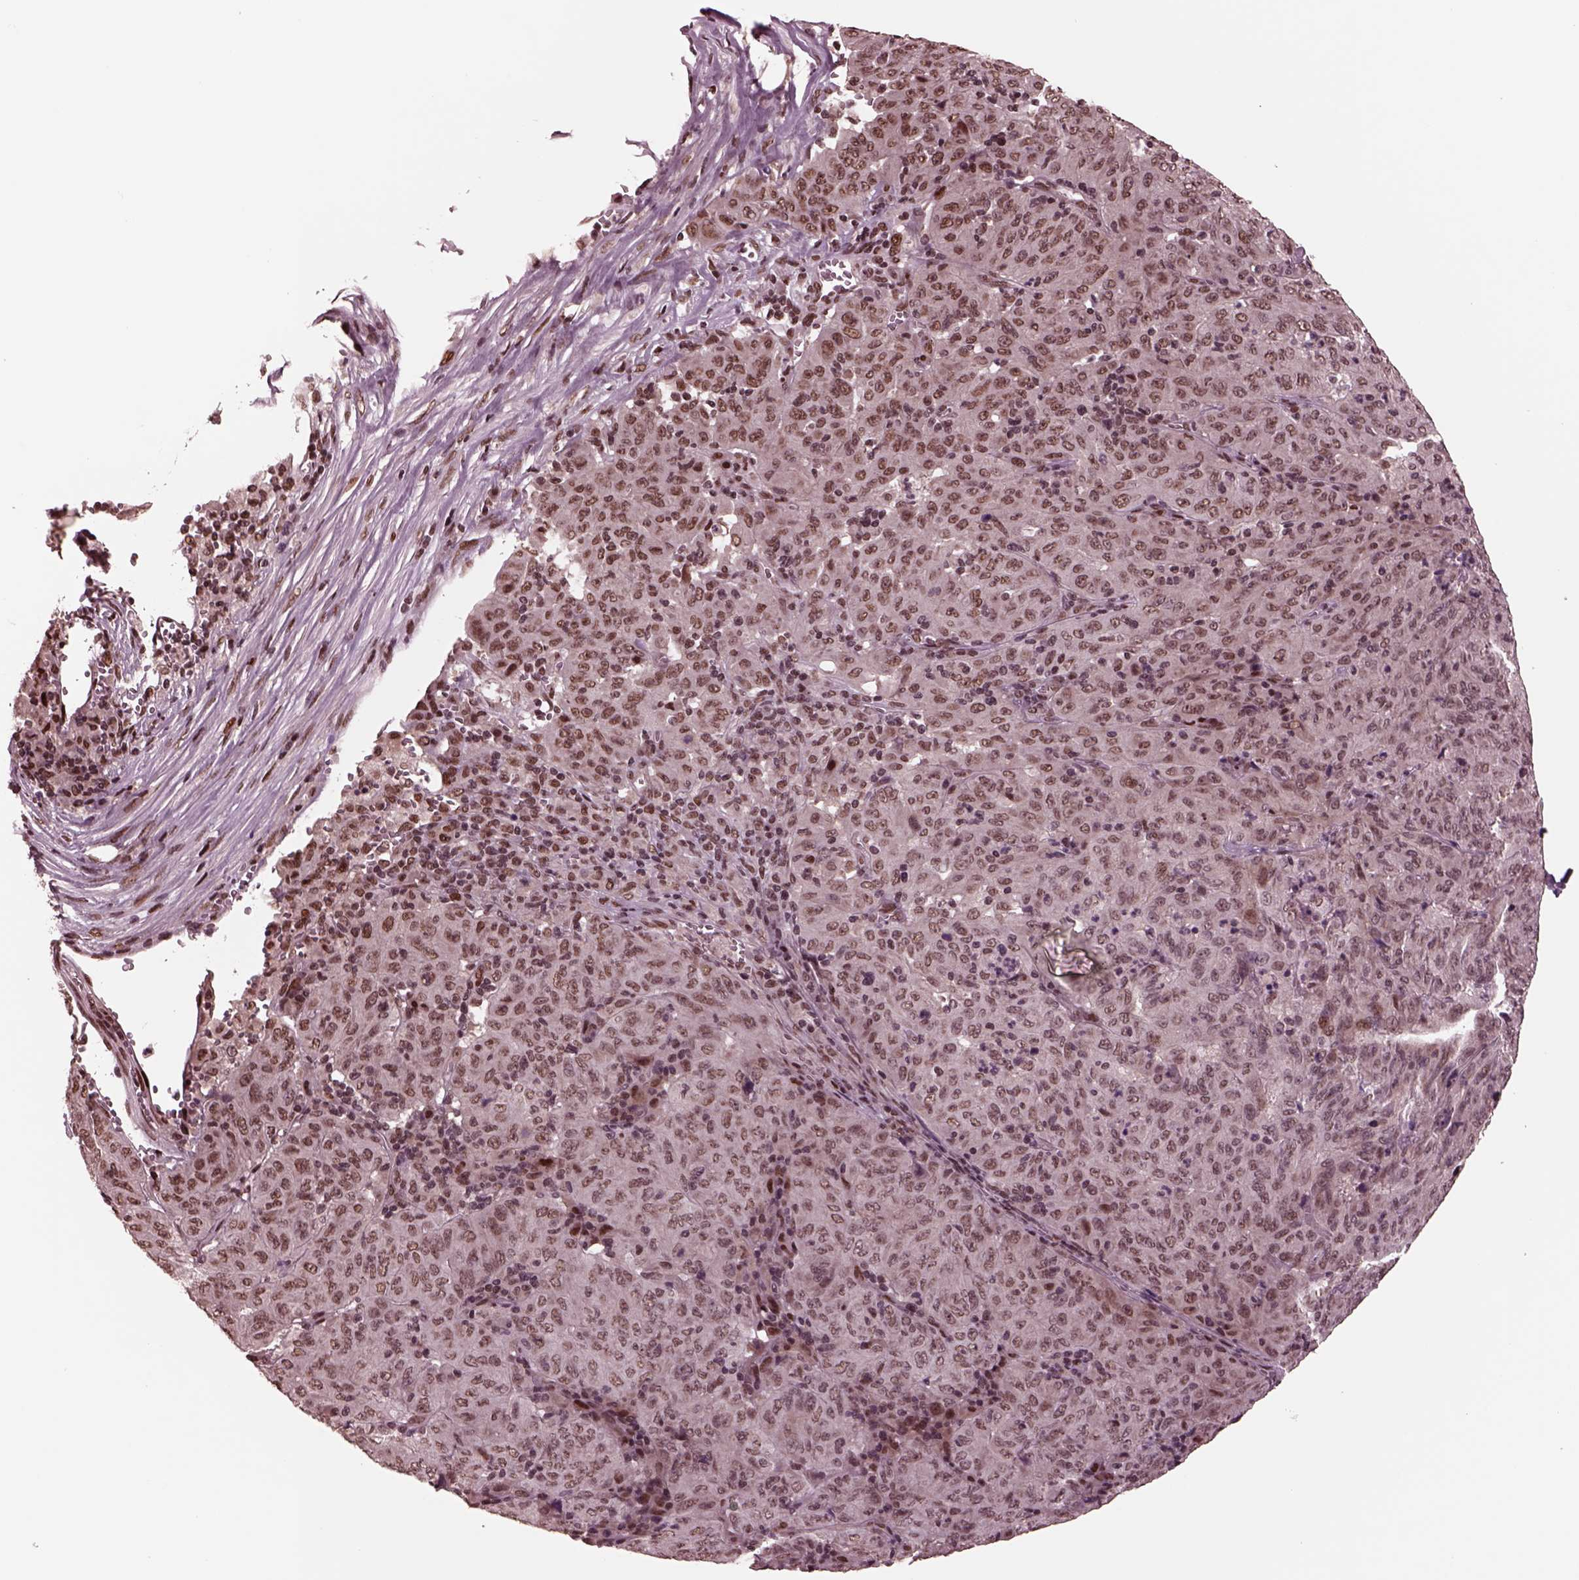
{"staining": {"intensity": "moderate", "quantity": "25%-75%", "location": "nuclear"}, "tissue": "pancreatic cancer", "cell_type": "Tumor cells", "image_type": "cancer", "snomed": [{"axis": "morphology", "description": "Adenocarcinoma, NOS"}, {"axis": "topography", "description": "Pancreas"}], "caption": "Human pancreatic cancer (adenocarcinoma) stained with a protein marker displays moderate staining in tumor cells.", "gene": "NAP1L5", "patient": {"sex": "male", "age": 63}}